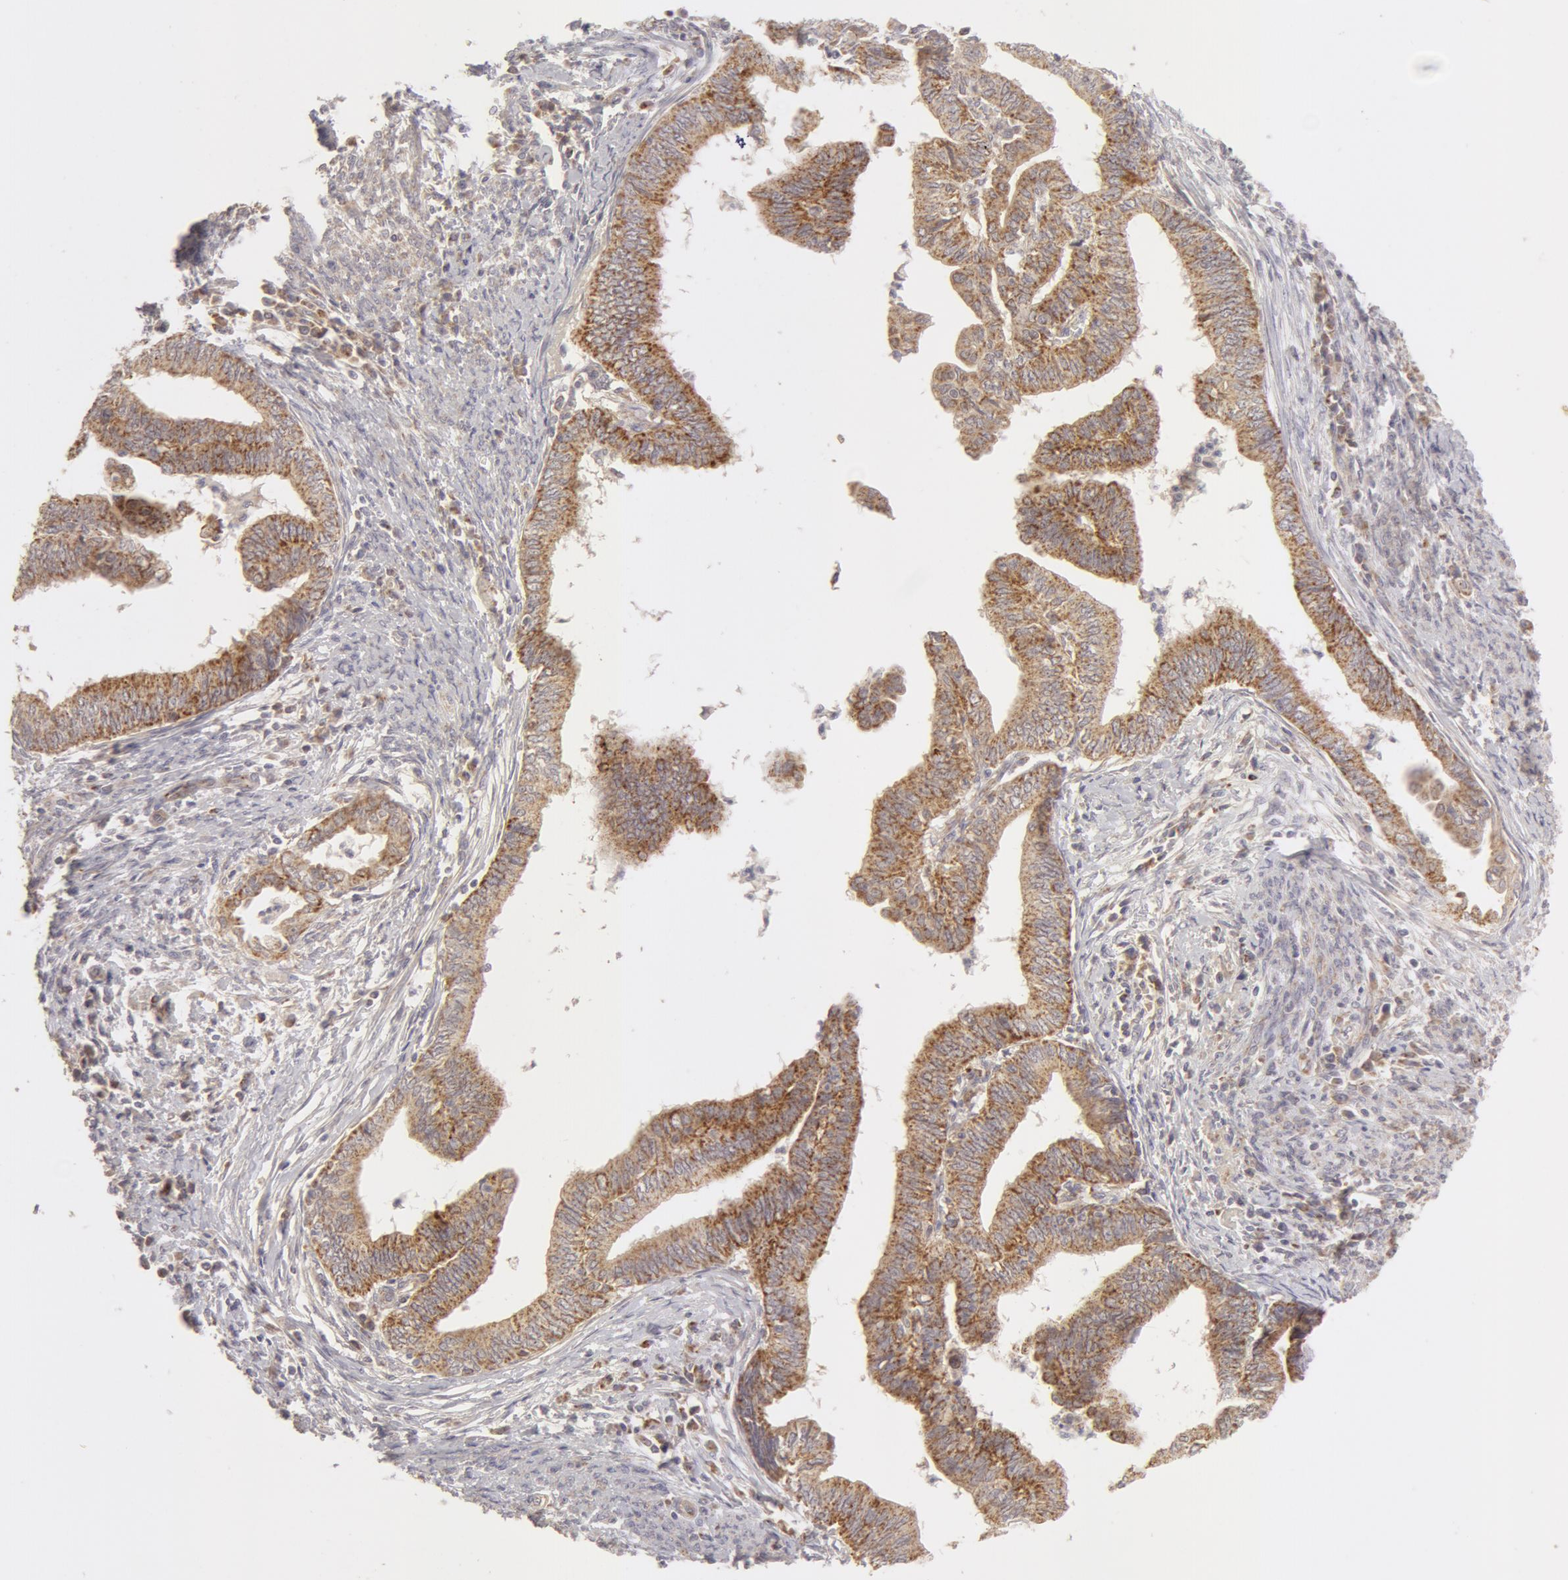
{"staining": {"intensity": "weak", "quantity": "25%-75%", "location": "cytoplasmic/membranous"}, "tissue": "endometrial cancer", "cell_type": "Tumor cells", "image_type": "cancer", "snomed": [{"axis": "morphology", "description": "Adenocarcinoma, NOS"}, {"axis": "topography", "description": "Endometrium"}], "caption": "Endometrial cancer stained with a protein marker shows weak staining in tumor cells.", "gene": "ADPRH", "patient": {"sex": "female", "age": 66}}